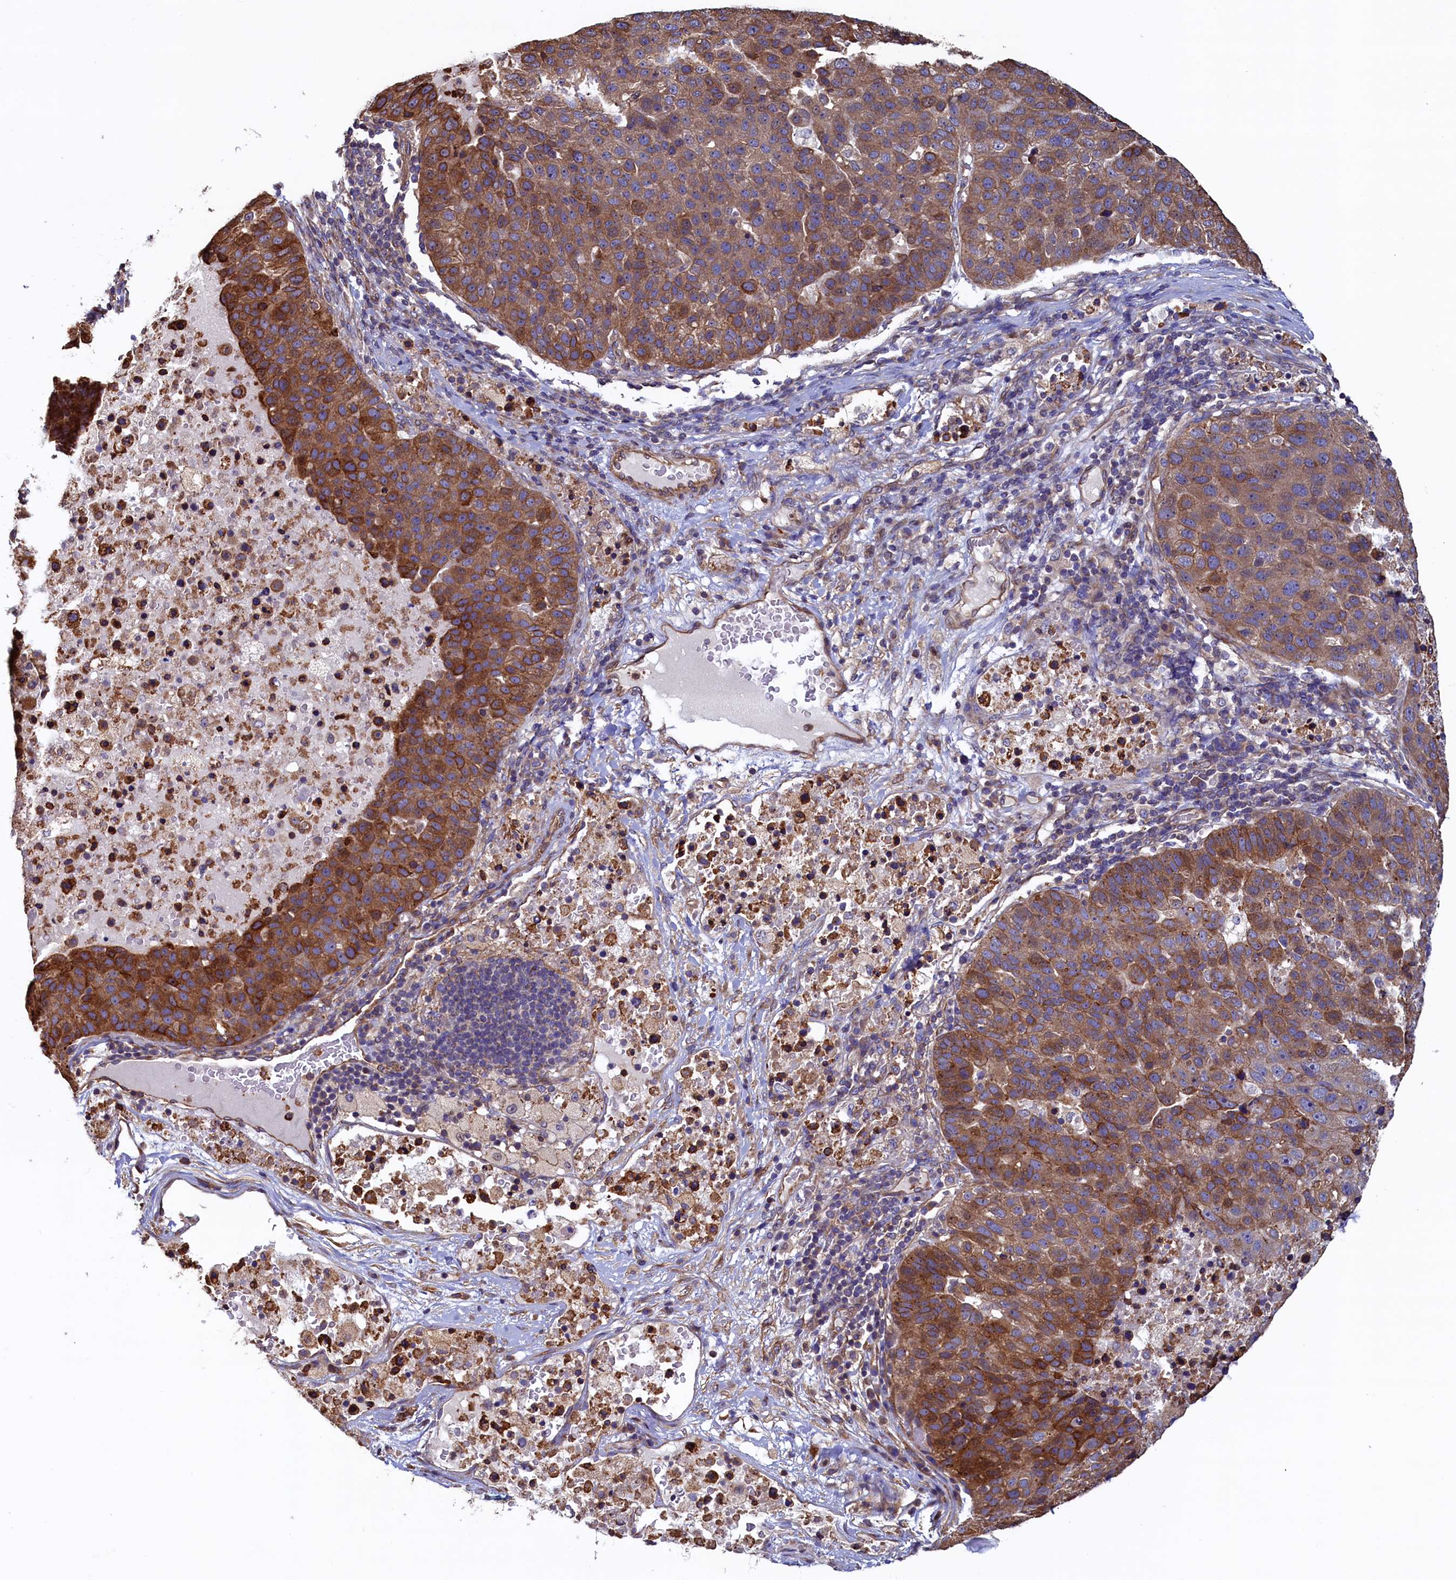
{"staining": {"intensity": "moderate", "quantity": ">75%", "location": "cytoplasmic/membranous"}, "tissue": "pancreatic cancer", "cell_type": "Tumor cells", "image_type": "cancer", "snomed": [{"axis": "morphology", "description": "Adenocarcinoma, NOS"}, {"axis": "topography", "description": "Pancreas"}], "caption": "Immunohistochemical staining of pancreatic cancer exhibits medium levels of moderate cytoplasmic/membranous protein positivity in approximately >75% of tumor cells. The protein is stained brown, and the nuclei are stained in blue (DAB (3,3'-diaminobenzidine) IHC with brightfield microscopy, high magnification).", "gene": "ATXN2L", "patient": {"sex": "female", "age": 61}}